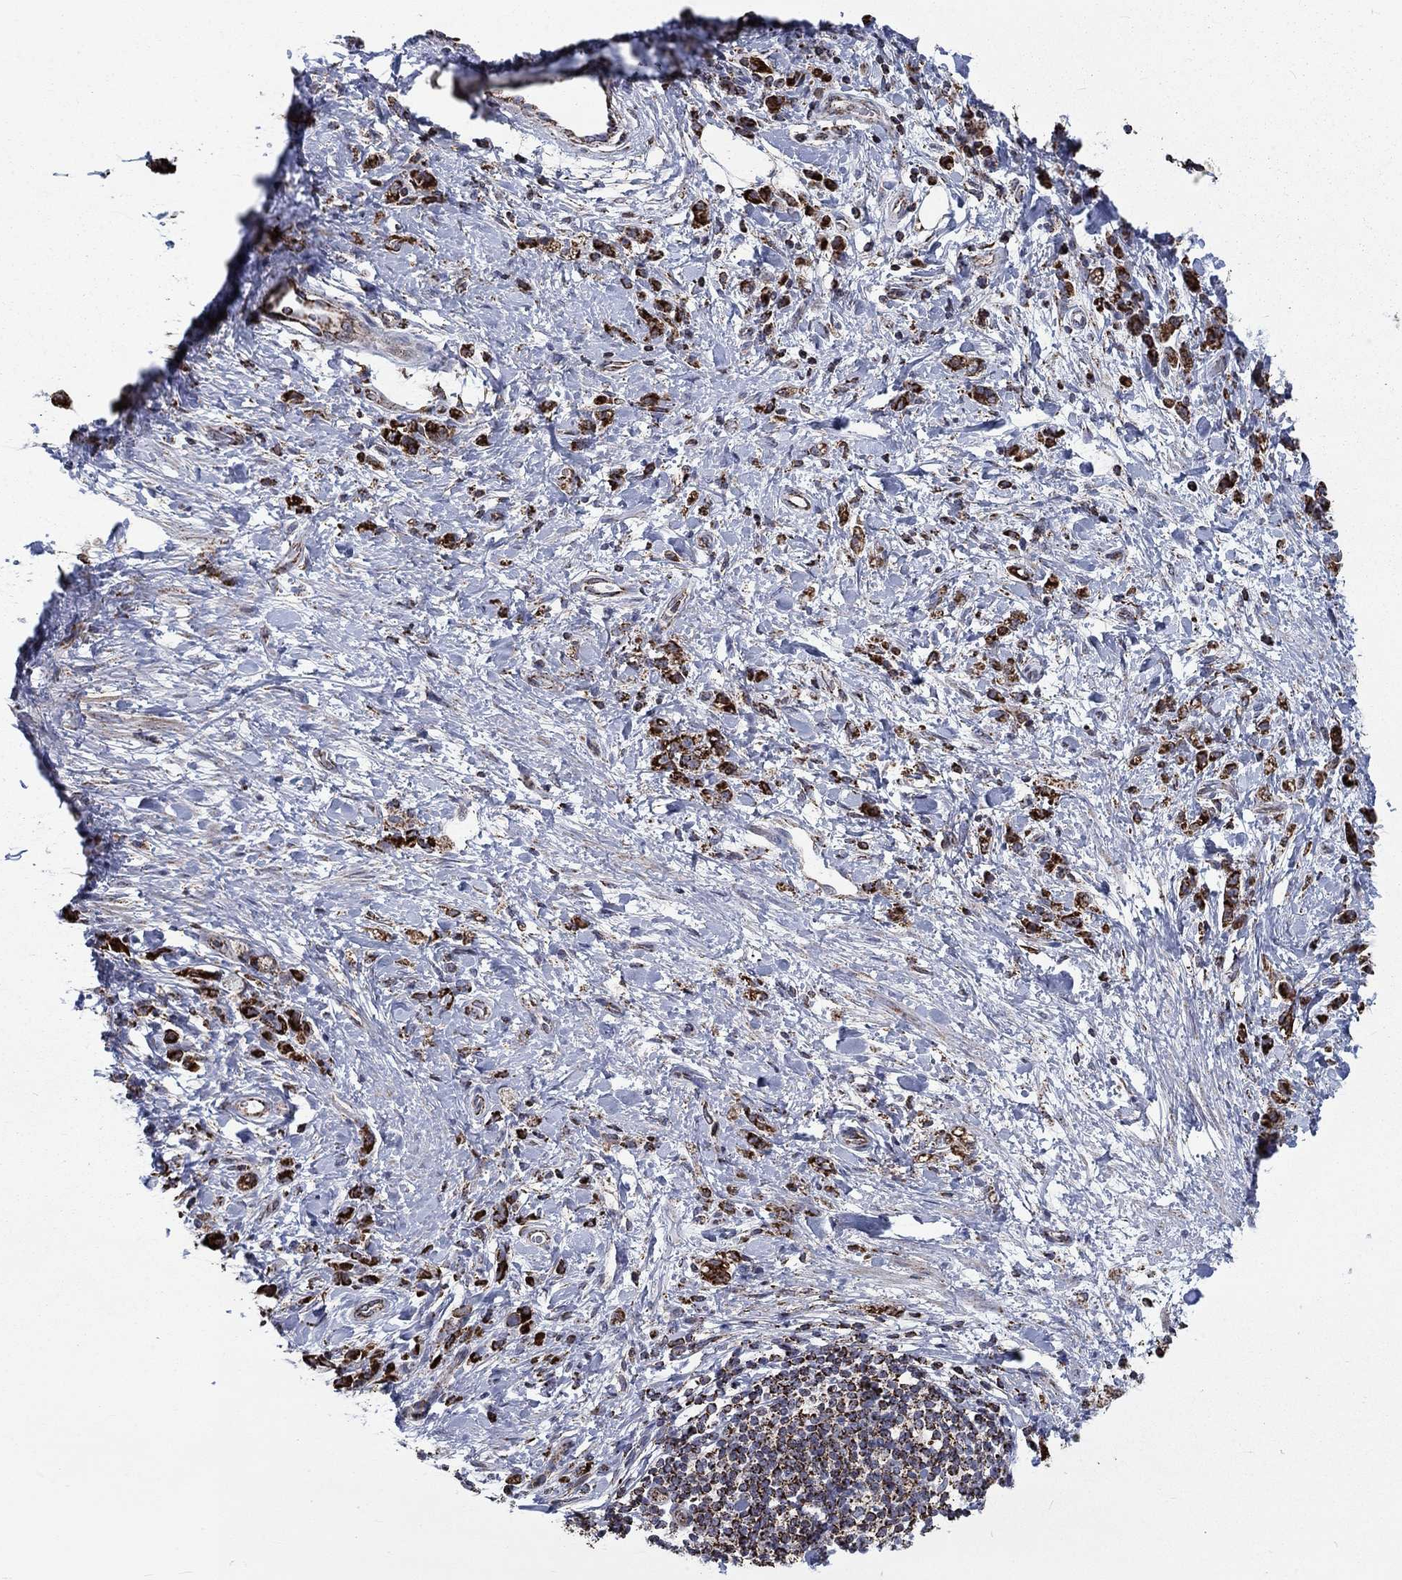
{"staining": {"intensity": "strong", "quantity": ">75%", "location": "cytoplasmic/membranous"}, "tissue": "stomach cancer", "cell_type": "Tumor cells", "image_type": "cancer", "snomed": [{"axis": "morphology", "description": "Adenocarcinoma, NOS"}, {"axis": "topography", "description": "Stomach"}], "caption": "A micrograph of human adenocarcinoma (stomach) stained for a protein shows strong cytoplasmic/membranous brown staining in tumor cells. (DAB (3,3'-diaminobenzidine) IHC, brown staining for protein, blue staining for nuclei).", "gene": "MOAP1", "patient": {"sex": "male", "age": 77}}